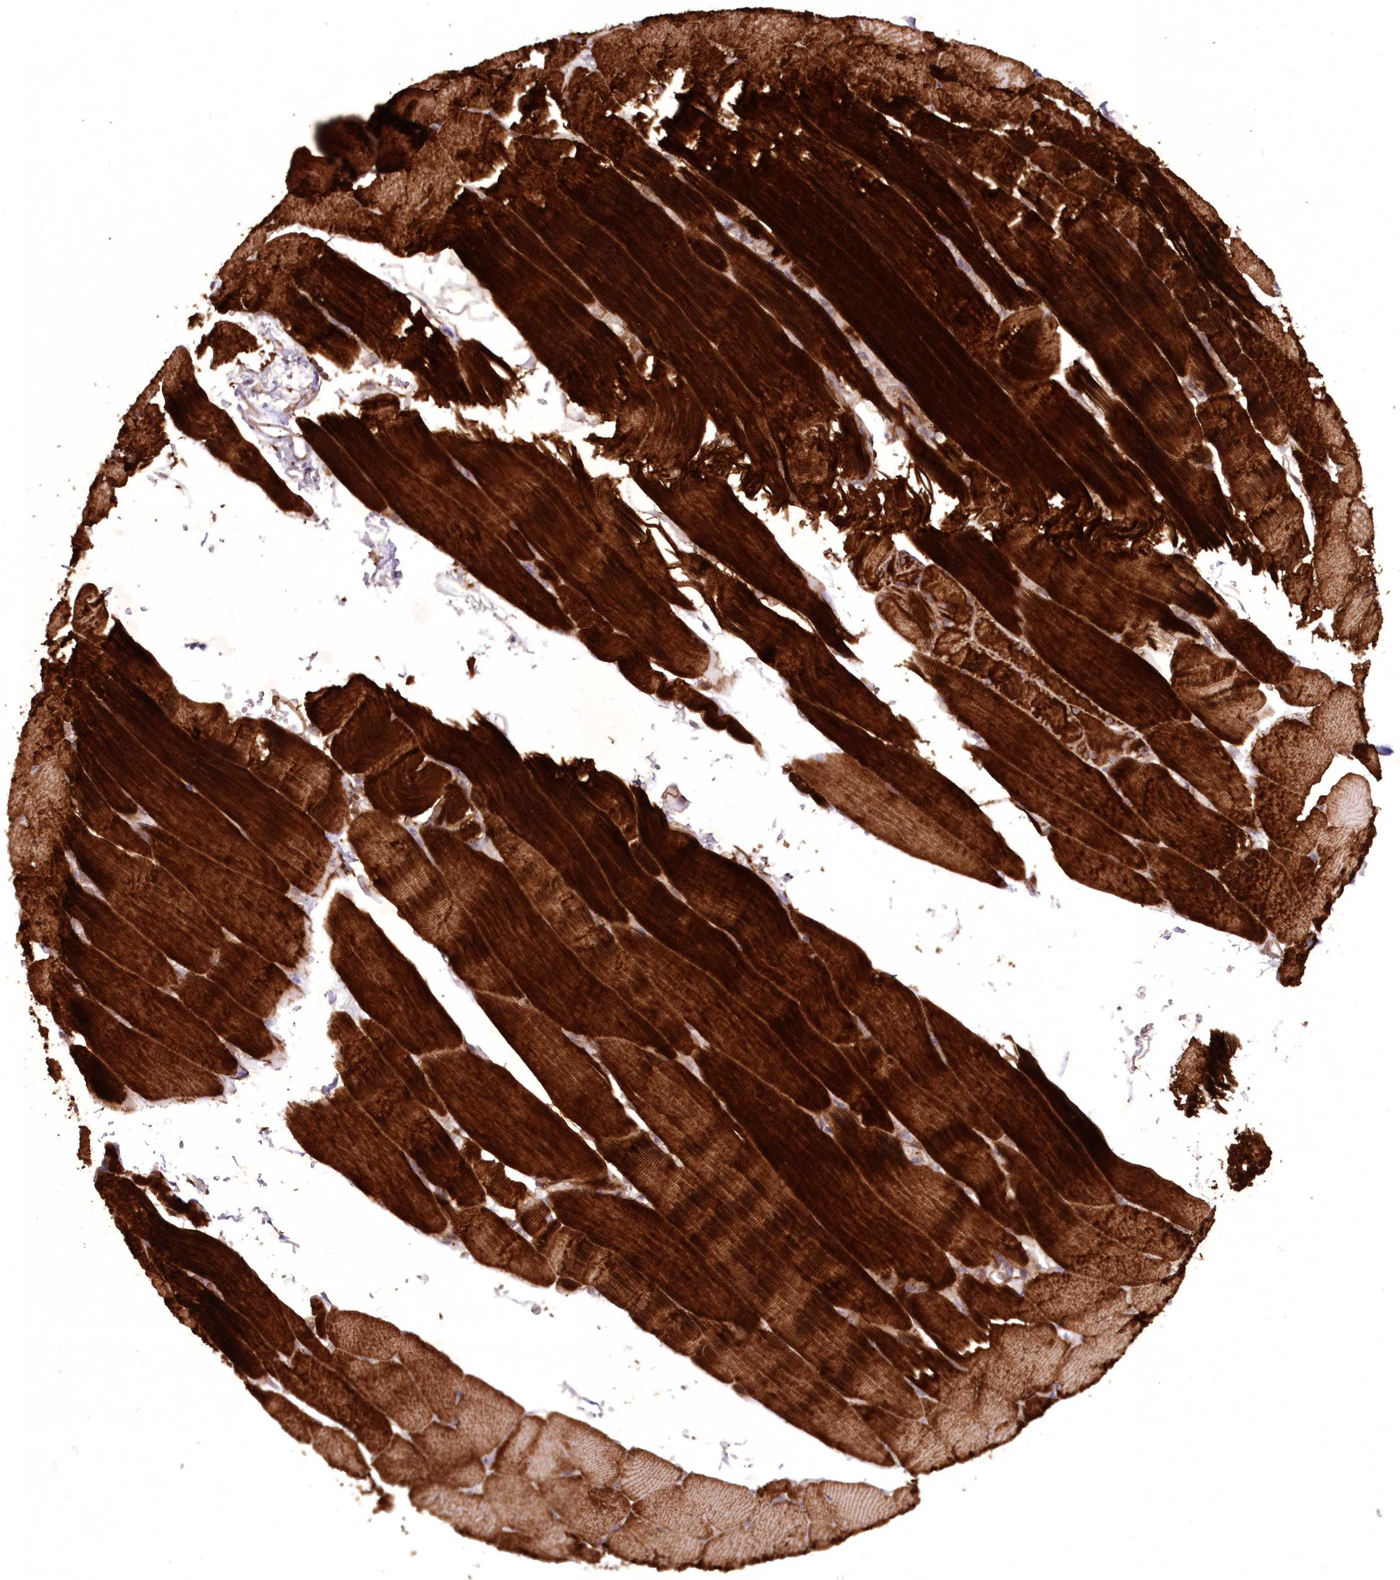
{"staining": {"intensity": "strong", "quantity": ">75%", "location": "cytoplasmic/membranous"}, "tissue": "skeletal muscle", "cell_type": "Myocytes", "image_type": "normal", "snomed": [{"axis": "morphology", "description": "Normal tissue, NOS"}, {"axis": "topography", "description": "Skeletal muscle"}, {"axis": "topography", "description": "Parathyroid gland"}], "caption": "Immunohistochemical staining of normal human skeletal muscle demonstrates strong cytoplasmic/membranous protein expression in about >75% of myocytes. (DAB (3,3'-diaminobenzidine) = brown stain, brightfield microscopy at high magnification).", "gene": "TMEM139", "patient": {"sex": "female", "age": 37}}